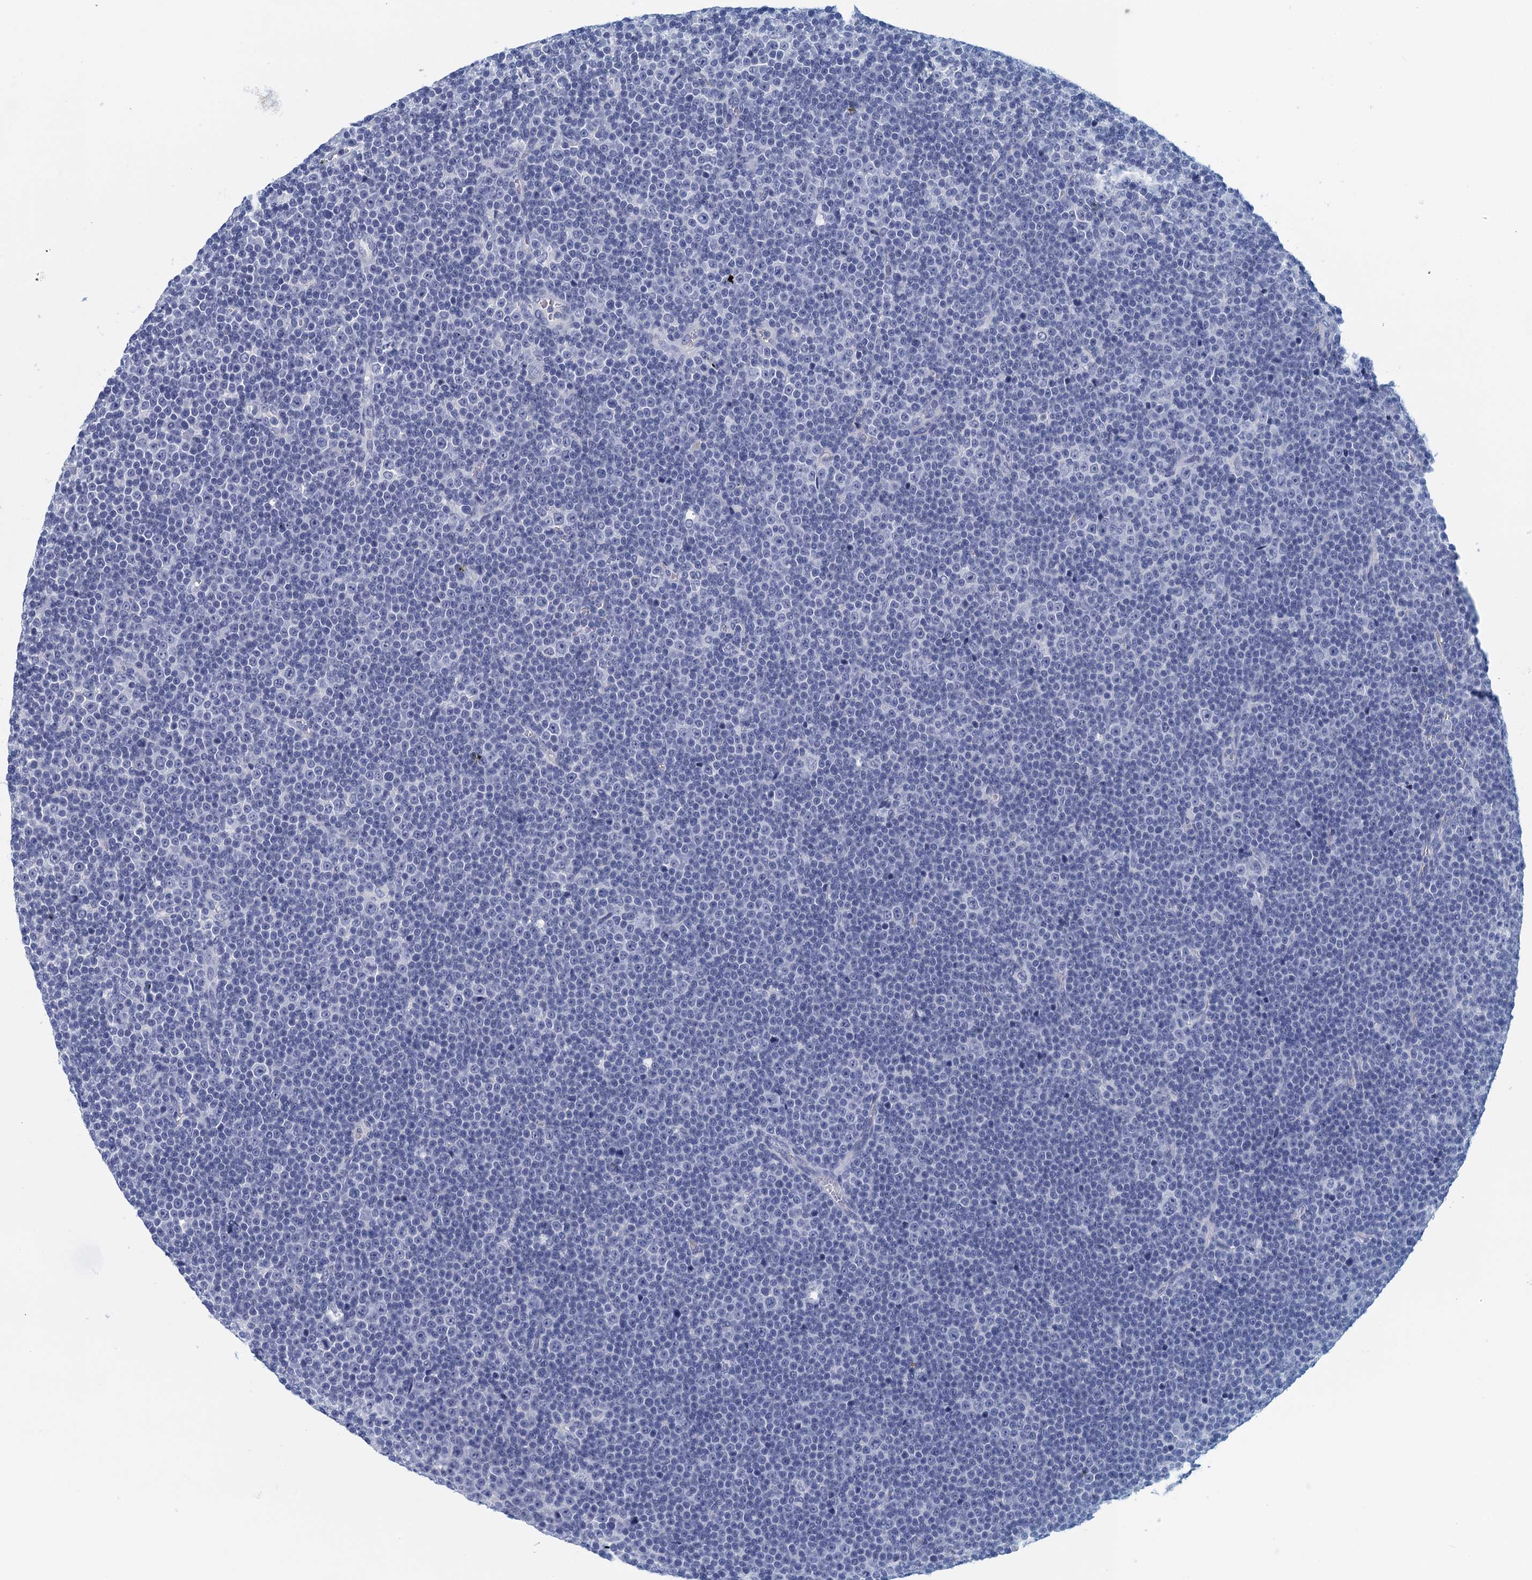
{"staining": {"intensity": "negative", "quantity": "none", "location": "none"}, "tissue": "lymphoma", "cell_type": "Tumor cells", "image_type": "cancer", "snomed": [{"axis": "morphology", "description": "Malignant lymphoma, non-Hodgkin's type, Low grade"}, {"axis": "topography", "description": "Lymph node"}], "caption": "Tumor cells are negative for brown protein staining in malignant lymphoma, non-Hodgkin's type (low-grade). The staining was performed using DAB to visualize the protein expression in brown, while the nuclei were stained in blue with hematoxylin (Magnification: 20x).", "gene": "CYP51A1", "patient": {"sex": "female", "age": 67}}